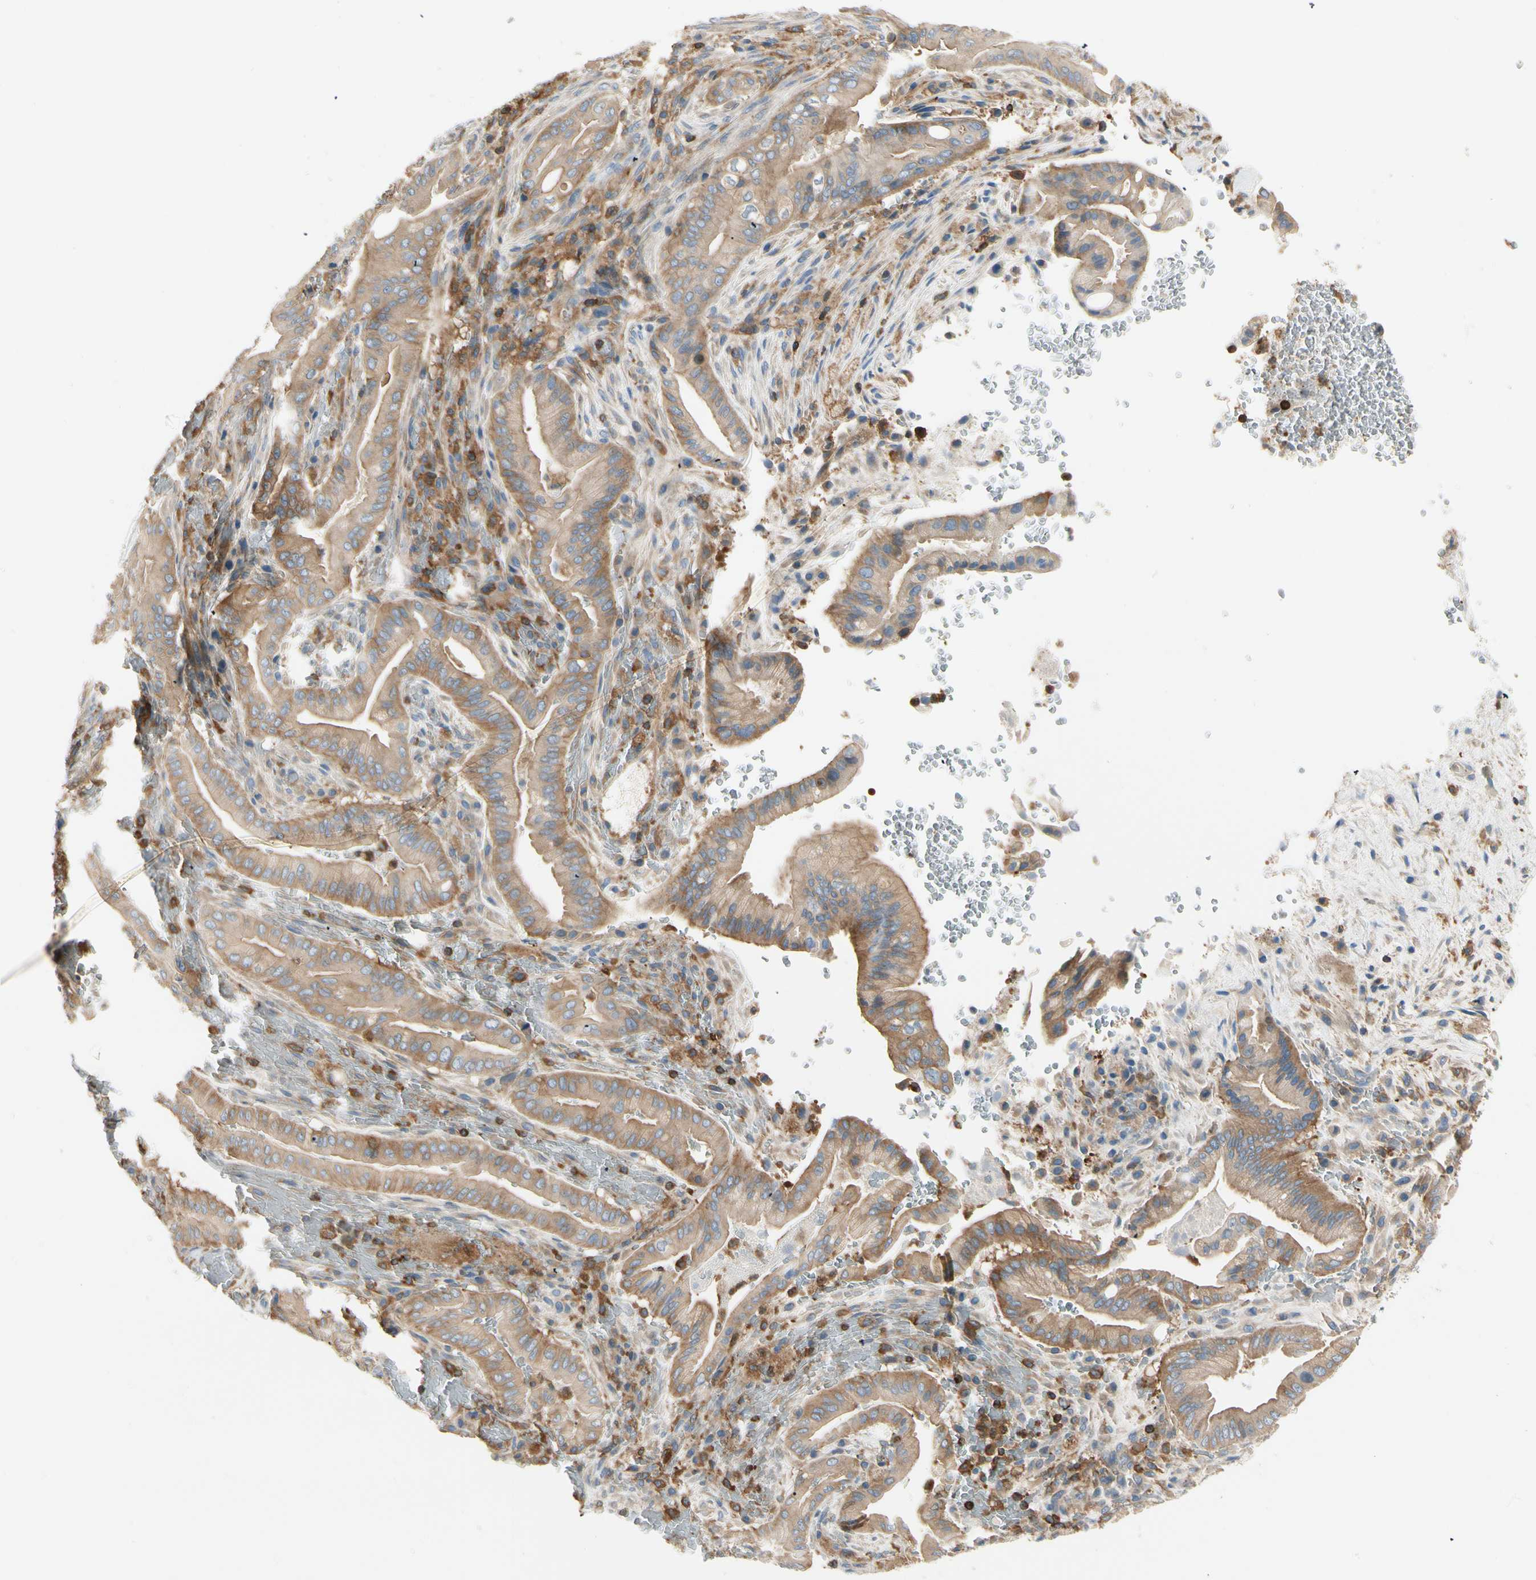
{"staining": {"intensity": "moderate", "quantity": ">75%", "location": "cytoplasmic/membranous"}, "tissue": "liver cancer", "cell_type": "Tumor cells", "image_type": "cancer", "snomed": [{"axis": "morphology", "description": "Cholangiocarcinoma"}, {"axis": "topography", "description": "Liver"}], "caption": "Moderate cytoplasmic/membranous positivity for a protein is appreciated in about >75% of tumor cells of liver cholangiocarcinoma using immunohistochemistry (IHC).", "gene": "CAPZA2", "patient": {"sex": "female", "age": 68}}